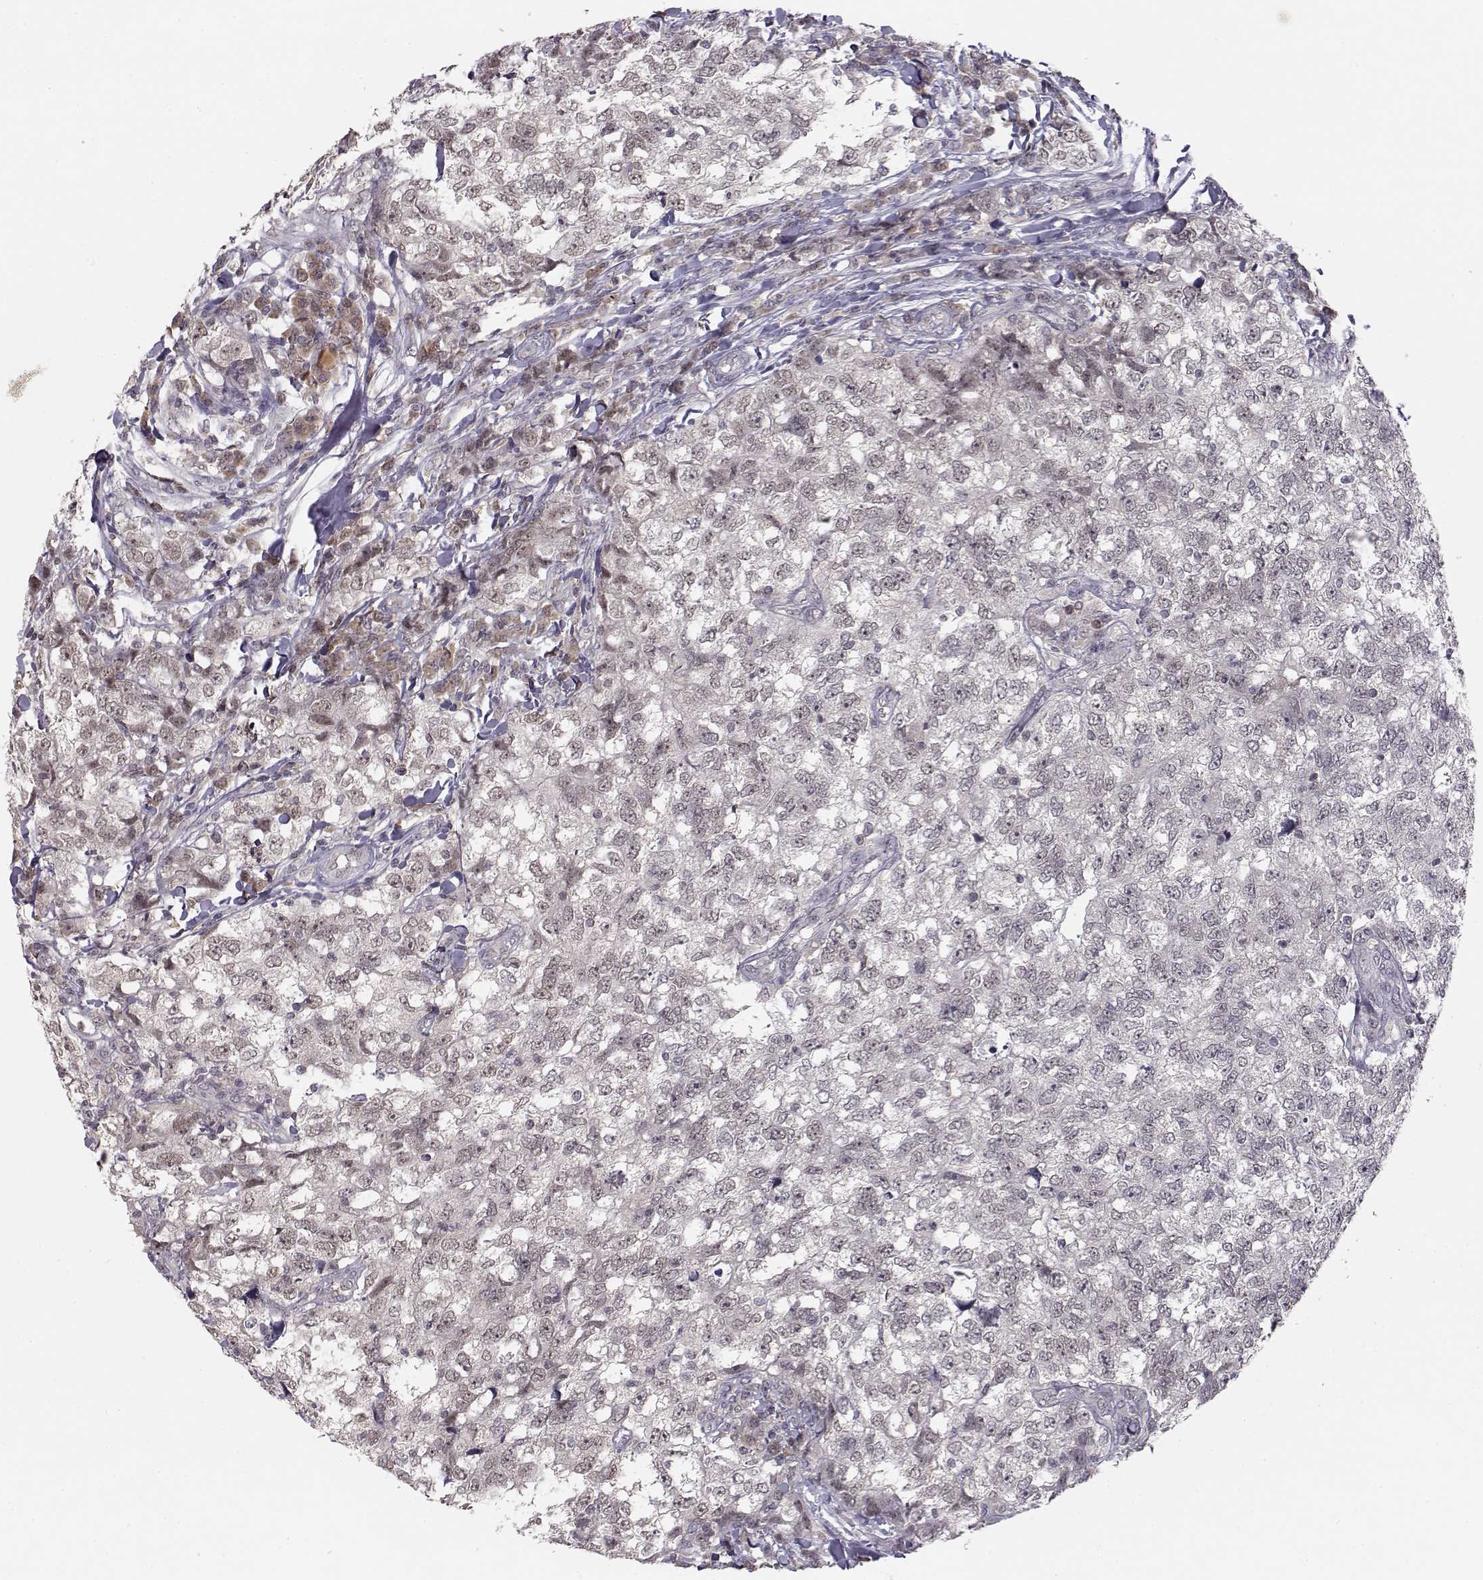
{"staining": {"intensity": "weak", "quantity": "<25%", "location": "nuclear"}, "tissue": "breast cancer", "cell_type": "Tumor cells", "image_type": "cancer", "snomed": [{"axis": "morphology", "description": "Duct carcinoma"}, {"axis": "topography", "description": "Breast"}], "caption": "This image is of intraductal carcinoma (breast) stained with immunohistochemistry (IHC) to label a protein in brown with the nuclei are counter-stained blue. There is no positivity in tumor cells.", "gene": "KIF13B", "patient": {"sex": "female", "age": 30}}